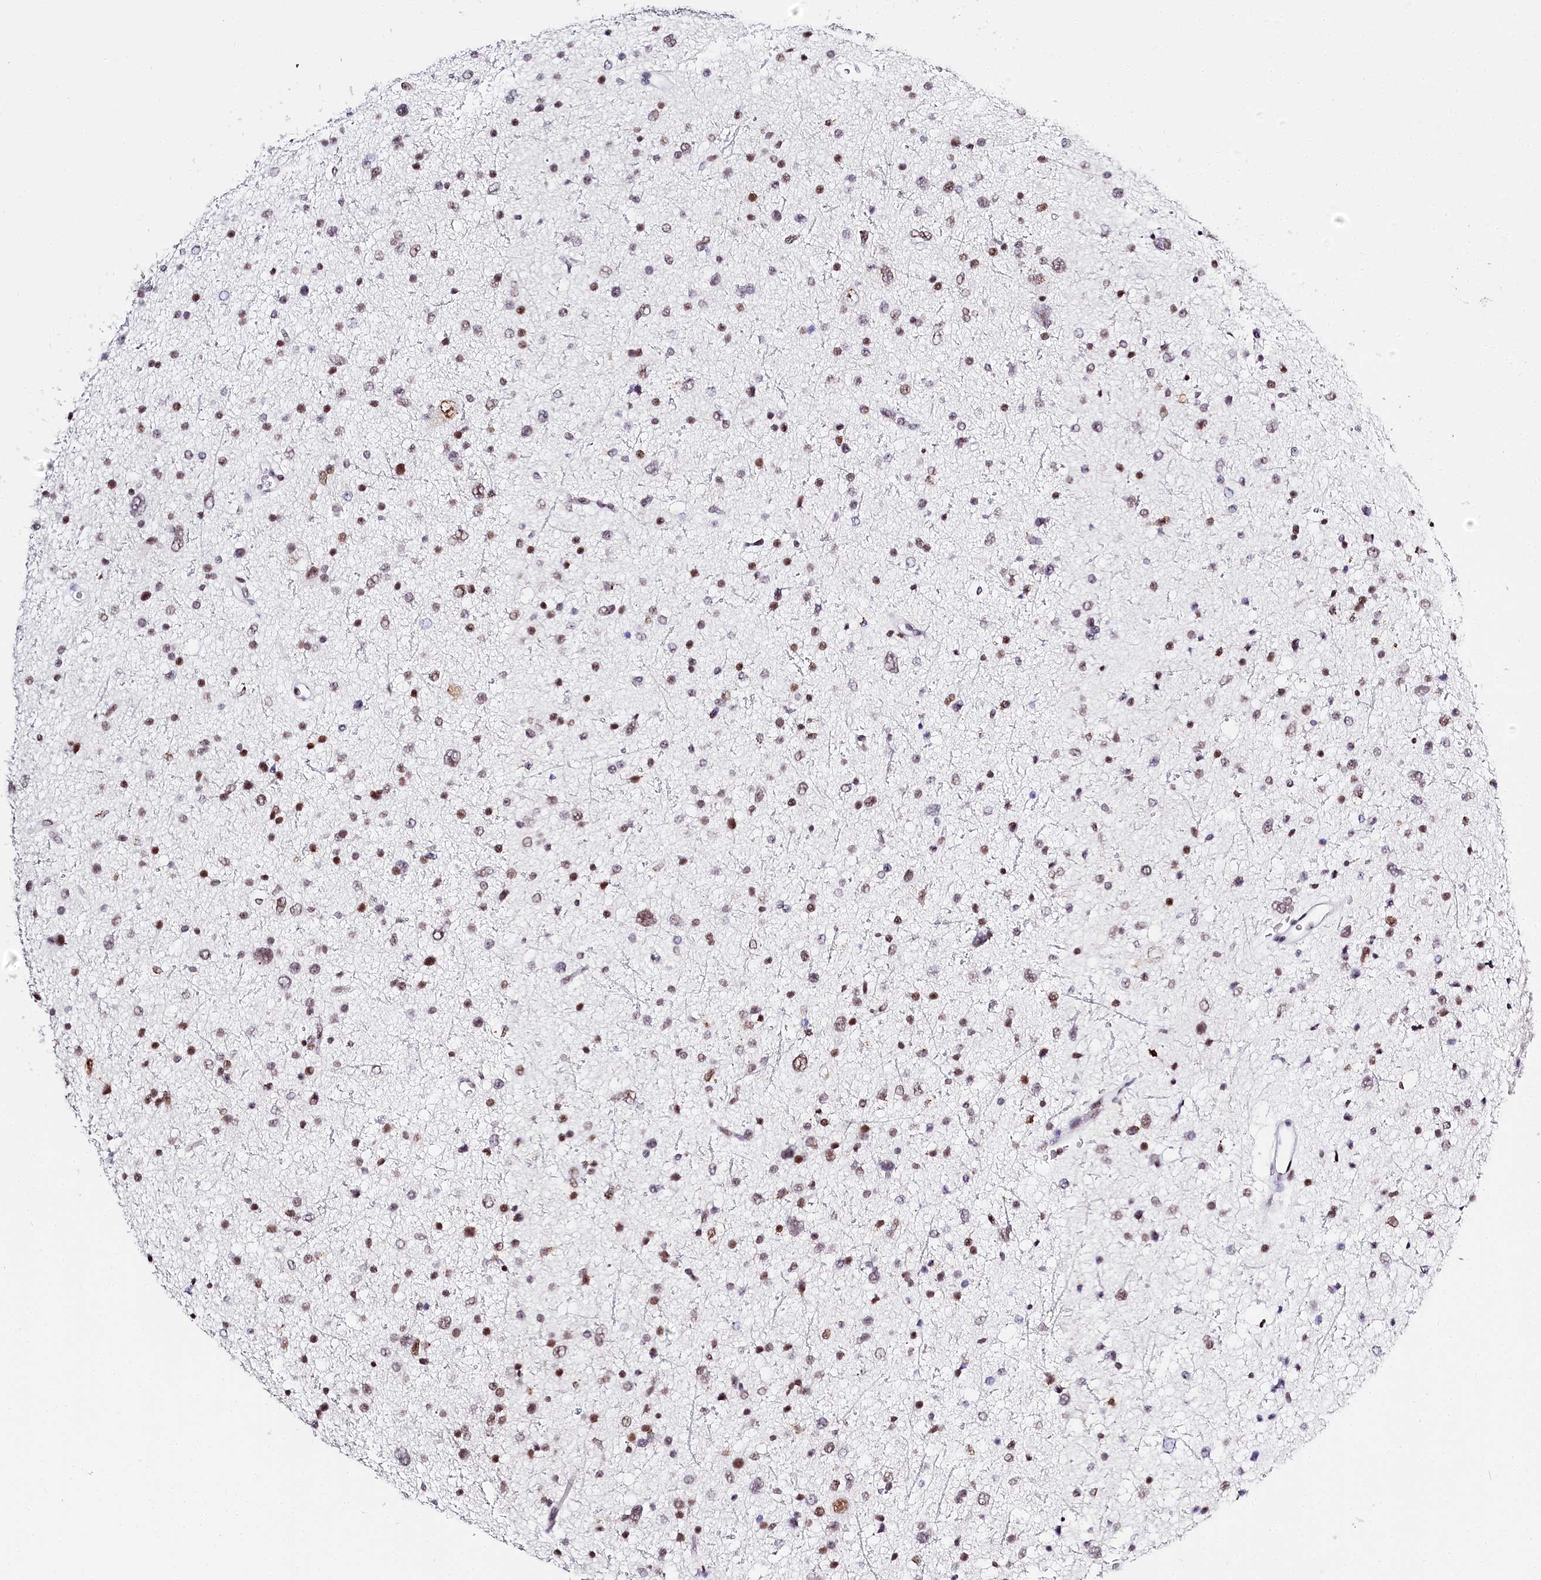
{"staining": {"intensity": "weak", "quantity": "<25%", "location": "nuclear"}, "tissue": "glioma", "cell_type": "Tumor cells", "image_type": "cancer", "snomed": [{"axis": "morphology", "description": "Glioma, malignant, Low grade"}, {"axis": "topography", "description": "Brain"}], "caption": "A high-resolution image shows immunohistochemistry staining of glioma, which displays no significant expression in tumor cells.", "gene": "BARD1", "patient": {"sex": "female", "age": 37}}